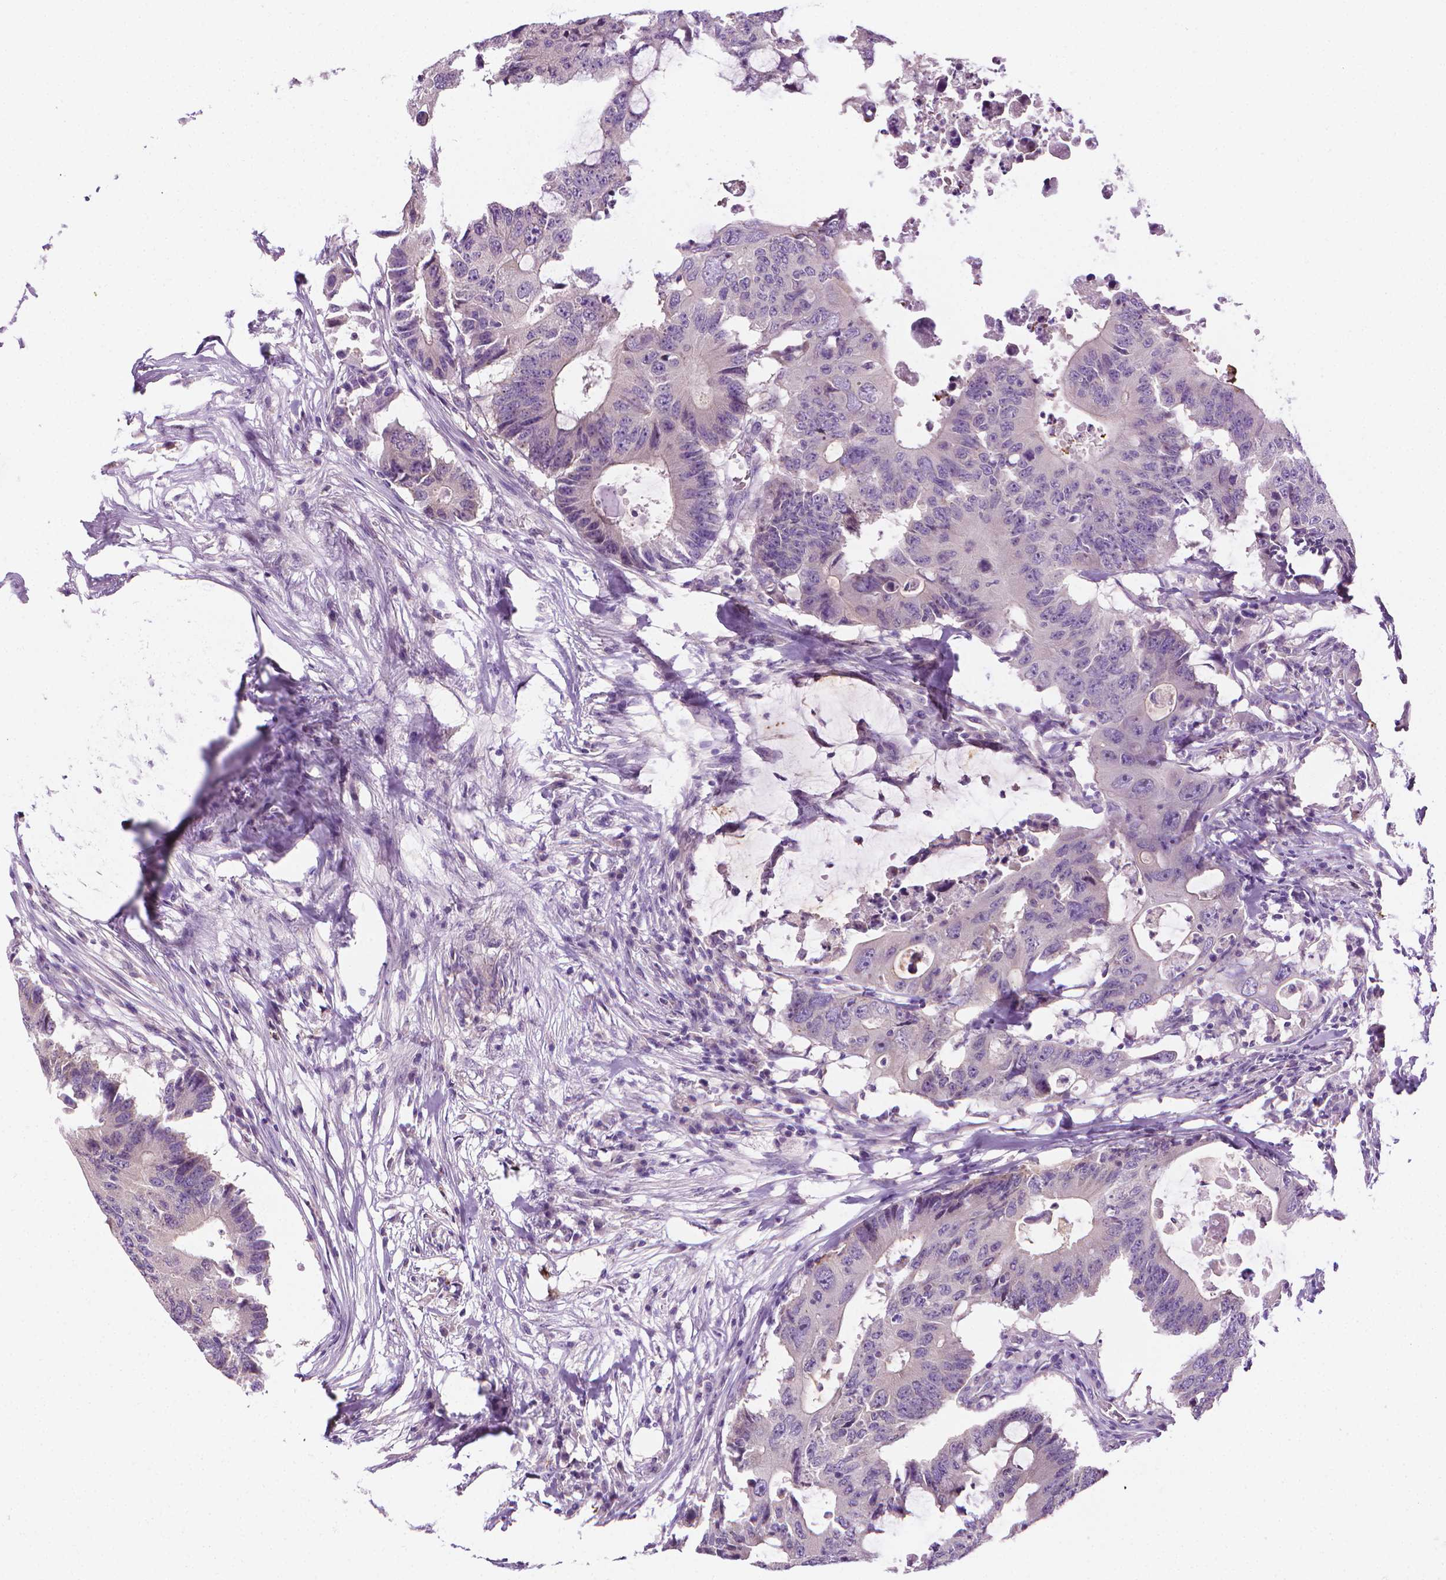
{"staining": {"intensity": "negative", "quantity": "none", "location": "none"}, "tissue": "colorectal cancer", "cell_type": "Tumor cells", "image_type": "cancer", "snomed": [{"axis": "morphology", "description": "Adenocarcinoma, NOS"}, {"axis": "topography", "description": "Colon"}], "caption": "Tumor cells show no significant protein positivity in colorectal cancer.", "gene": "MCOLN3", "patient": {"sex": "male", "age": 71}}